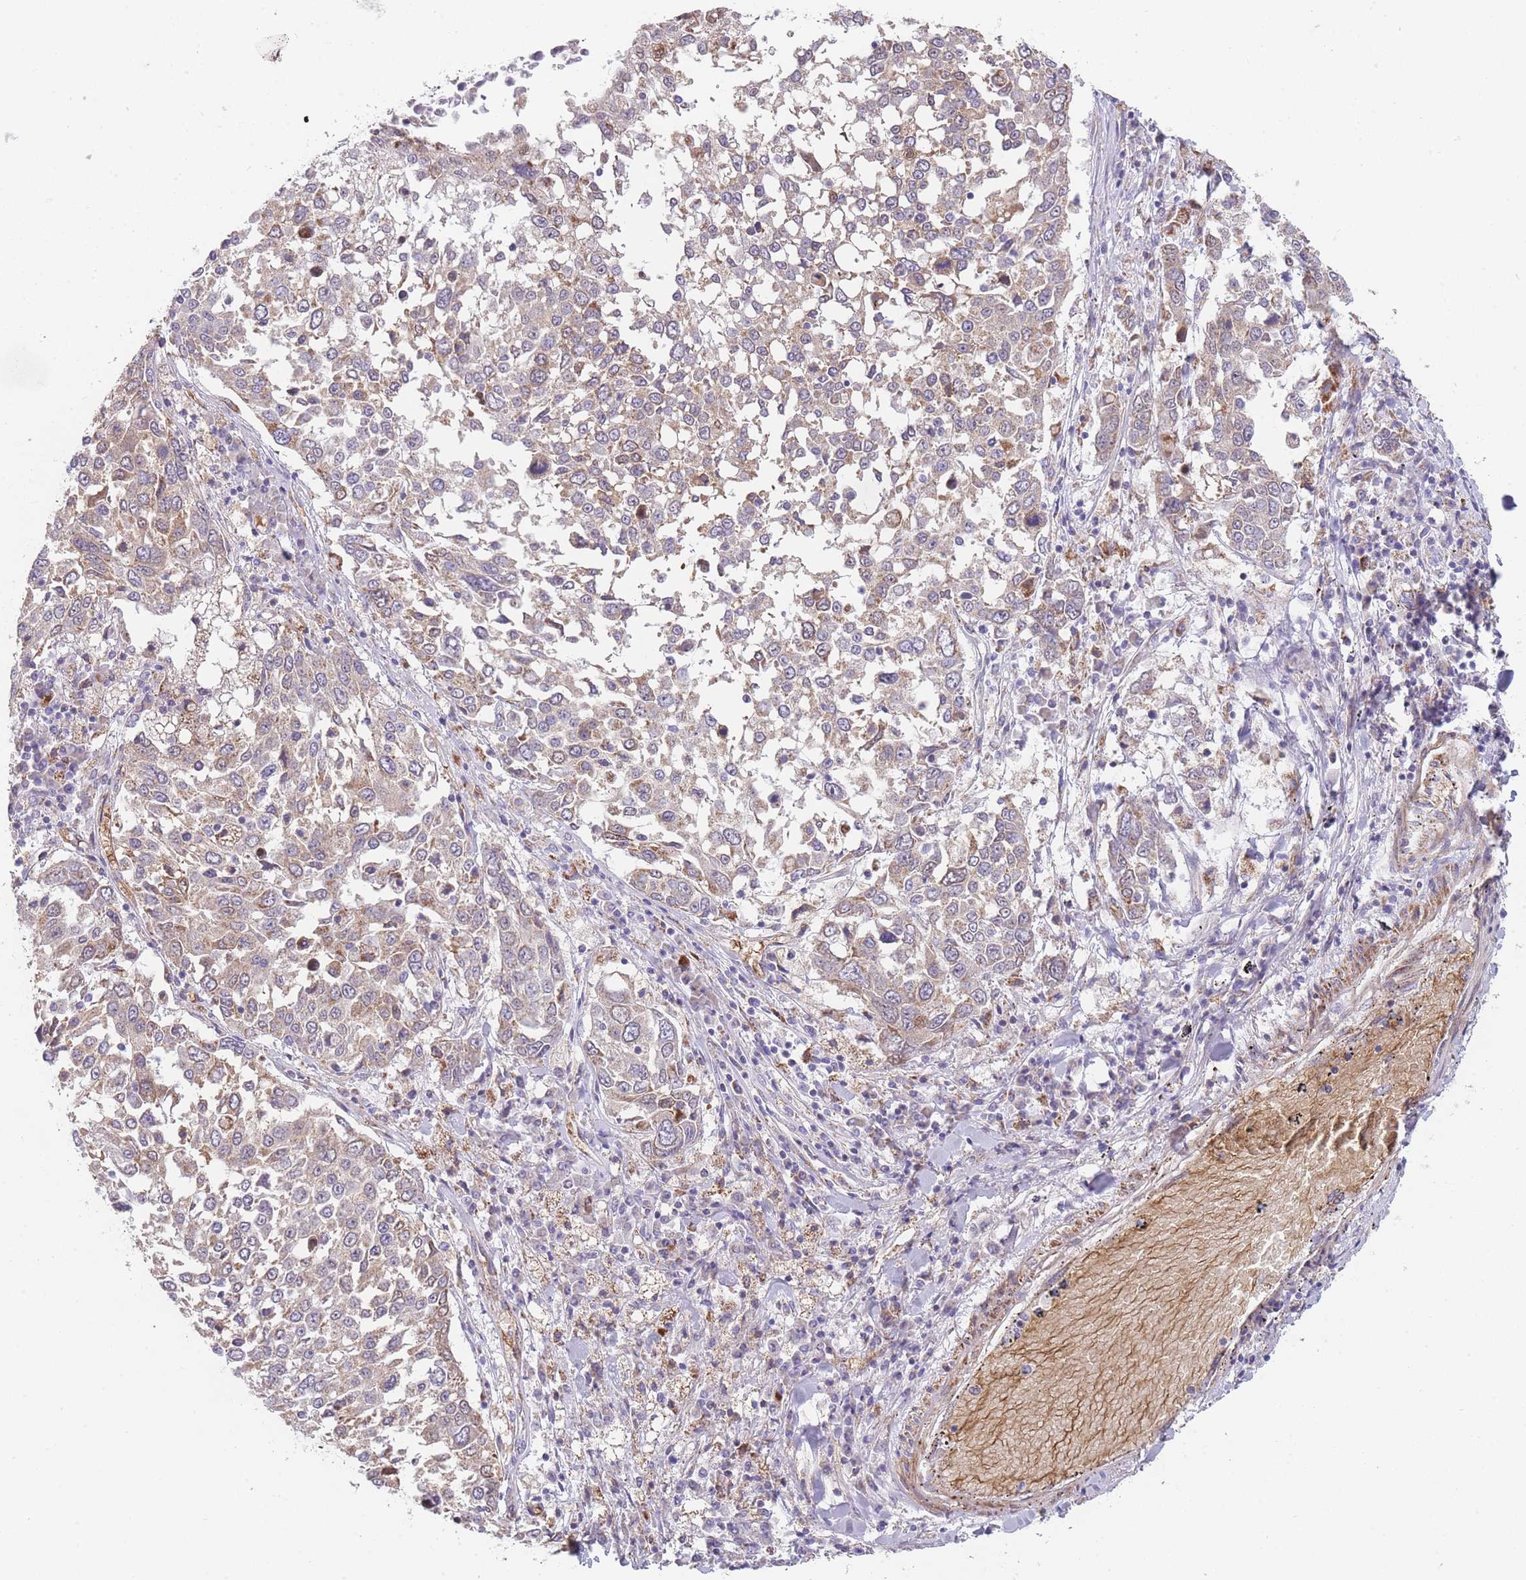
{"staining": {"intensity": "negative", "quantity": "none", "location": "none"}, "tissue": "lung cancer", "cell_type": "Tumor cells", "image_type": "cancer", "snomed": [{"axis": "morphology", "description": "Squamous cell carcinoma, NOS"}, {"axis": "topography", "description": "Lung"}], "caption": "This photomicrograph is of lung cancer stained with immunohistochemistry to label a protein in brown with the nuclei are counter-stained blue. There is no staining in tumor cells.", "gene": "SMPD4", "patient": {"sex": "male", "age": 65}}